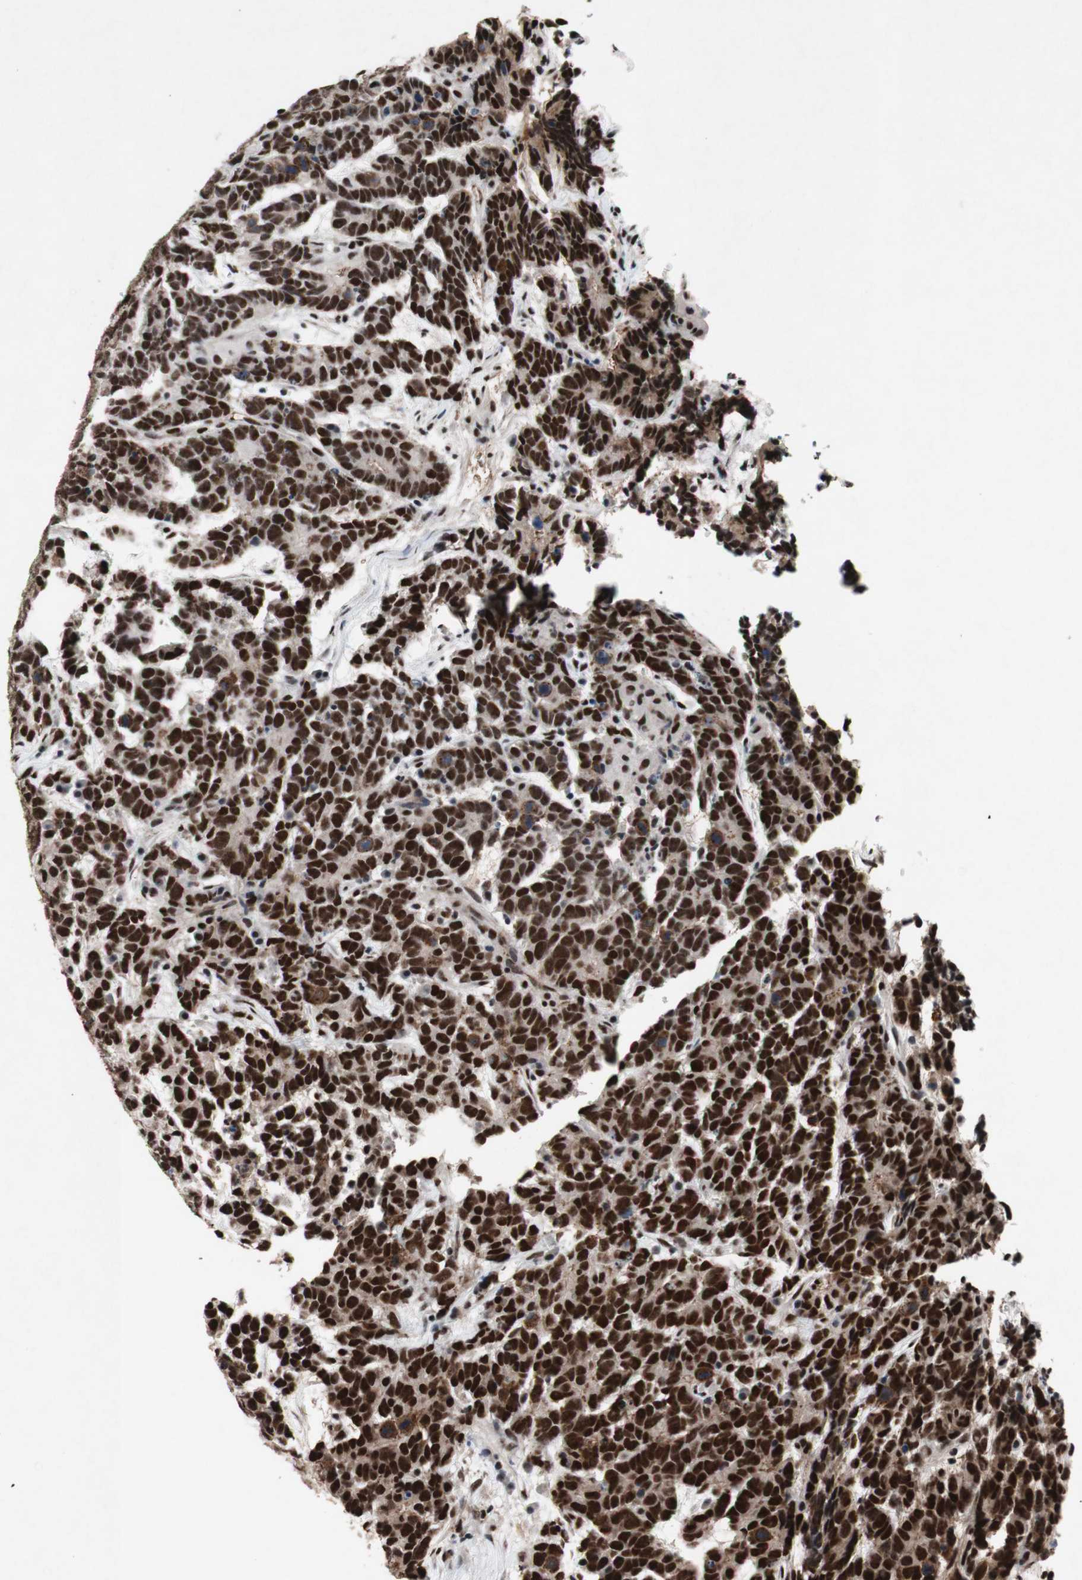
{"staining": {"intensity": "strong", "quantity": ">75%", "location": "nuclear"}, "tissue": "testis cancer", "cell_type": "Tumor cells", "image_type": "cancer", "snomed": [{"axis": "morphology", "description": "Carcinoma, Embryonal, NOS"}, {"axis": "topography", "description": "Testis"}], "caption": "Protein analysis of testis cancer (embryonal carcinoma) tissue reveals strong nuclear expression in about >75% of tumor cells.", "gene": "TLE1", "patient": {"sex": "male", "age": 26}}